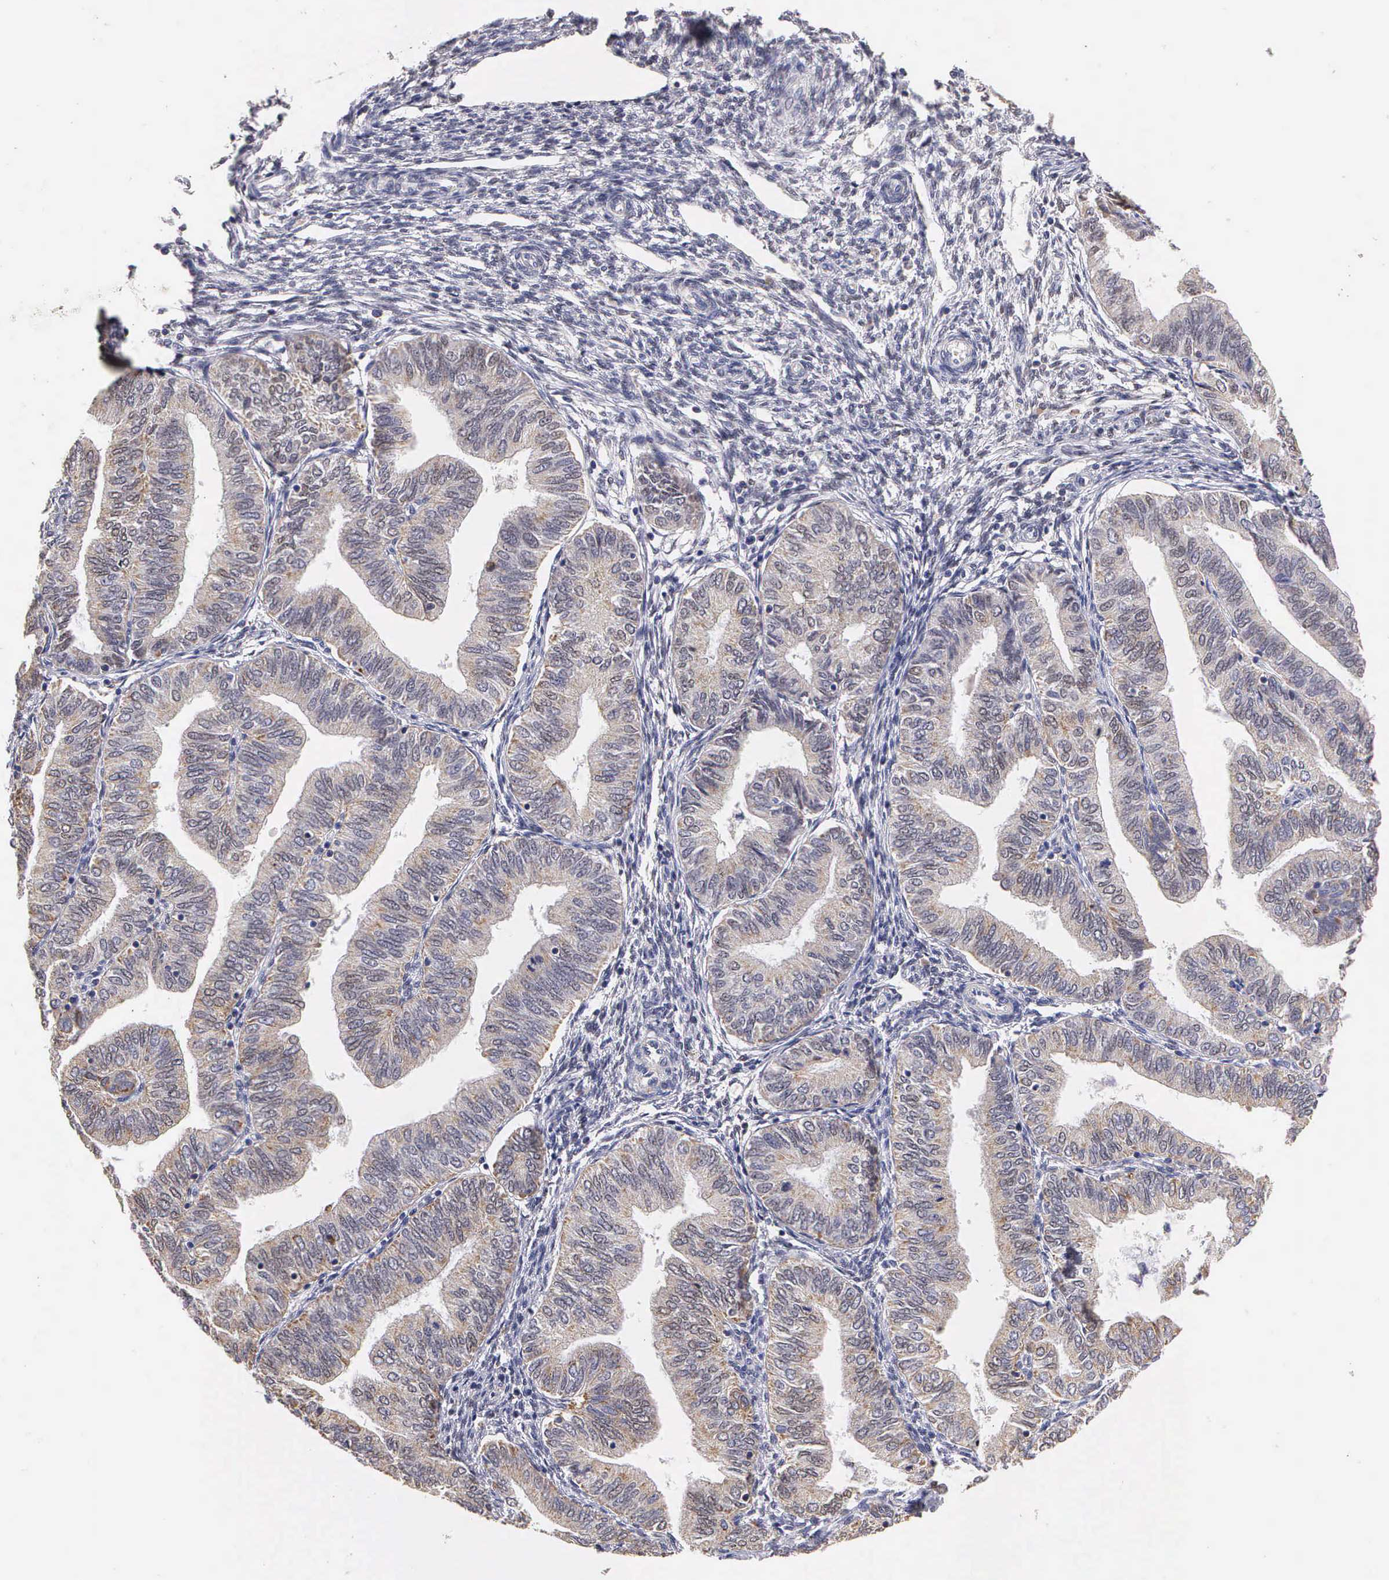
{"staining": {"intensity": "weak", "quantity": "25%-75%", "location": "cytoplasmic/membranous"}, "tissue": "endometrial cancer", "cell_type": "Tumor cells", "image_type": "cancer", "snomed": [{"axis": "morphology", "description": "Adenocarcinoma, NOS"}, {"axis": "topography", "description": "Endometrium"}], "caption": "This image displays immunohistochemistry (IHC) staining of endometrial cancer (adenocarcinoma), with low weak cytoplasmic/membranous expression in approximately 25%-75% of tumor cells.", "gene": "ESR1", "patient": {"sex": "female", "age": 51}}